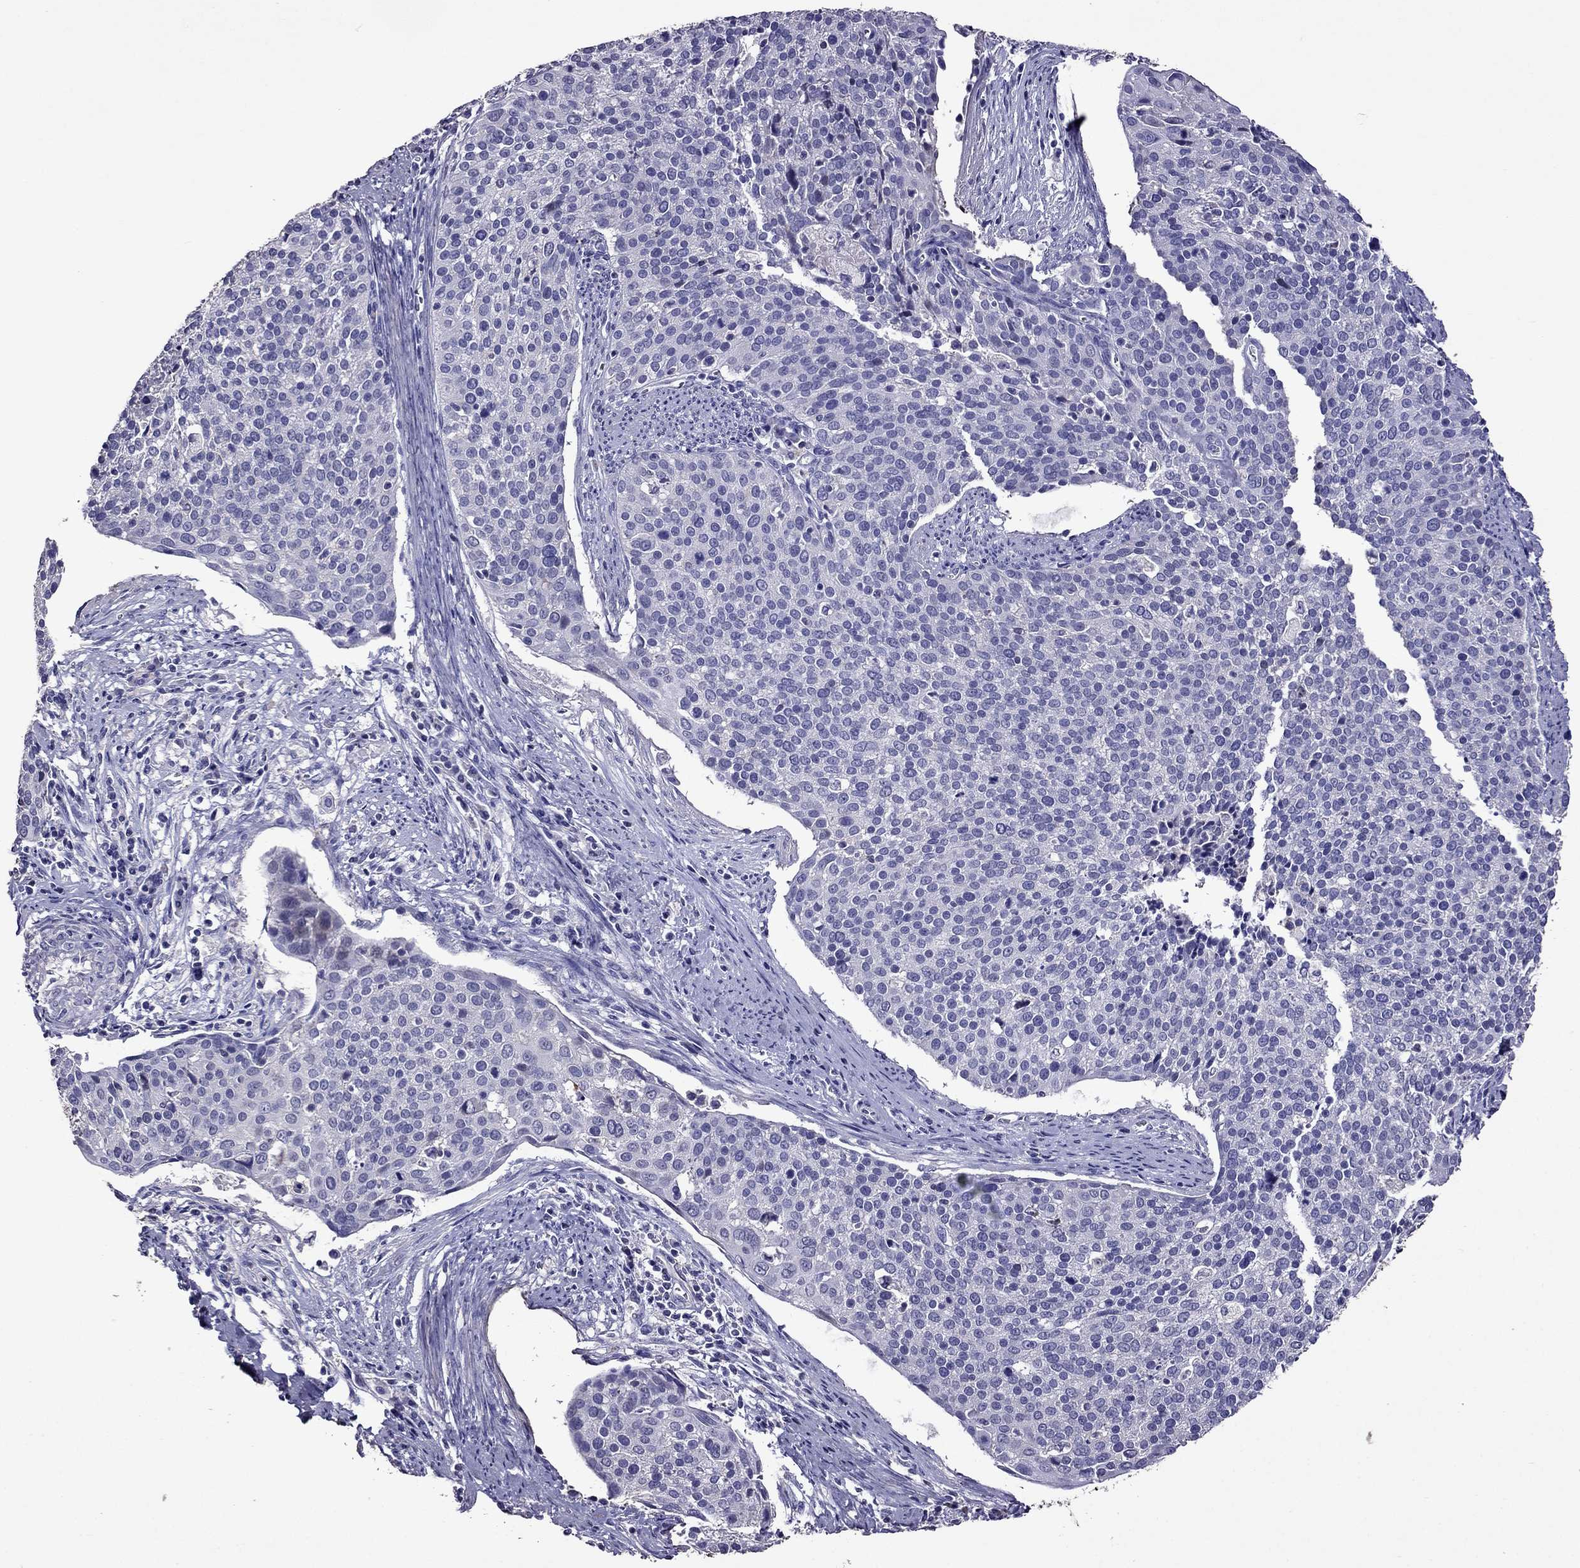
{"staining": {"intensity": "negative", "quantity": "none", "location": "none"}, "tissue": "cervical cancer", "cell_type": "Tumor cells", "image_type": "cancer", "snomed": [{"axis": "morphology", "description": "Squamous cell carcinoma, NOS"}, {"axis": "topography", "description": "Cervix"}], "caption": "A micrograph of cervical squamous cell carcinoma stained for a protein reveals no brown staining in tumor cells.", "gene": "NKX3-1", "patient": {"sex": "female", "age": 39}}